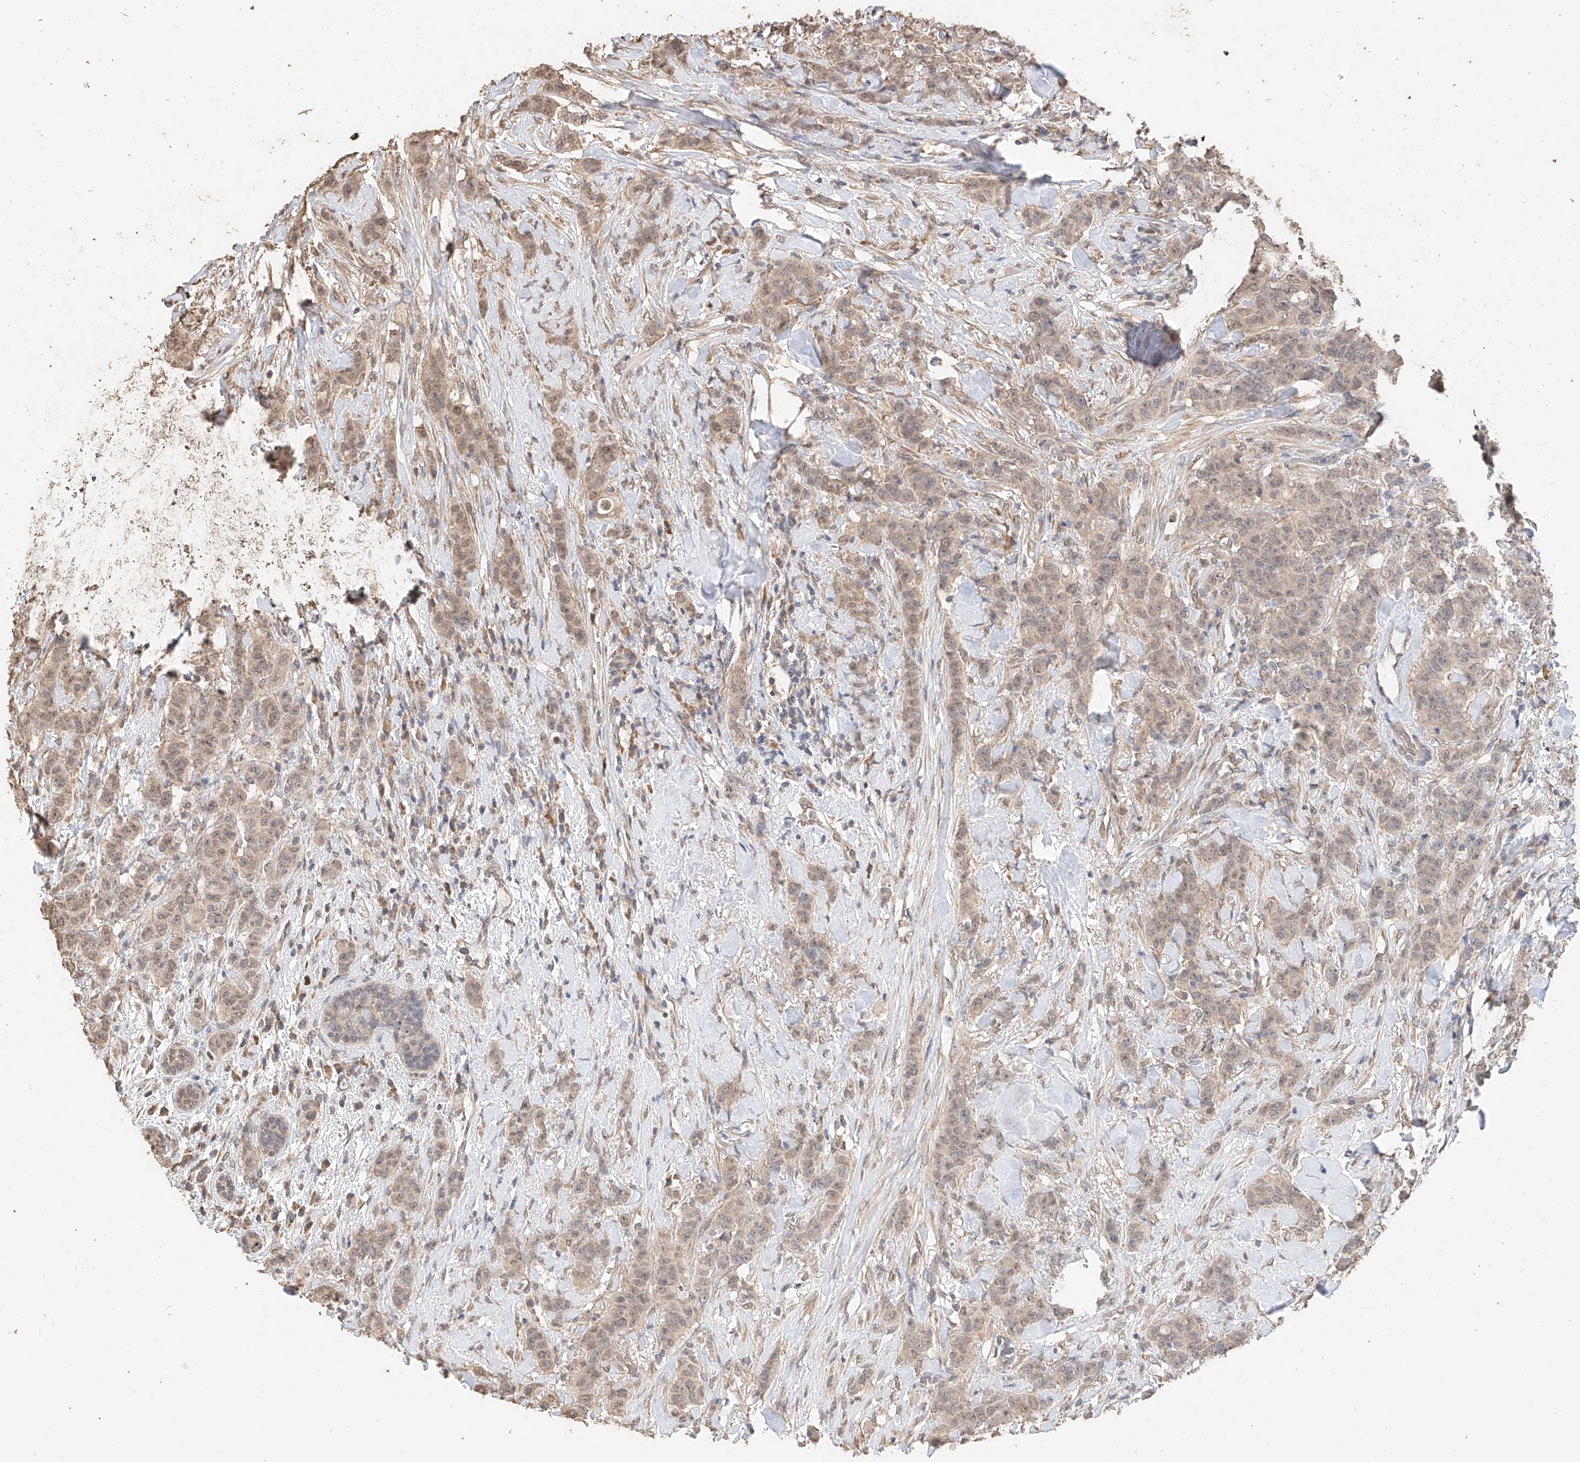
{"staining": {"intensity": "moderate", "quantity": ">75%", "location": "cytoplasmic/membranous,nuclear"}, "tissue": "breast cancer", "cell_type": "Tumor cells", "image_type": "cancer", "snomed": [{"axis": "morphology", "description": "Duct carcinoma"}, {"axis": "topography", "description": "Breast"}], "caption": "Protein analysis of breast infiltrating ductal carcinoma tissue reveals moderate cytoplasmic/membranous and nuclear expression in approximately >75% of tumor cells.", "gene": "IL22RA2", "patient": {"sex": "female", "age": 40}}